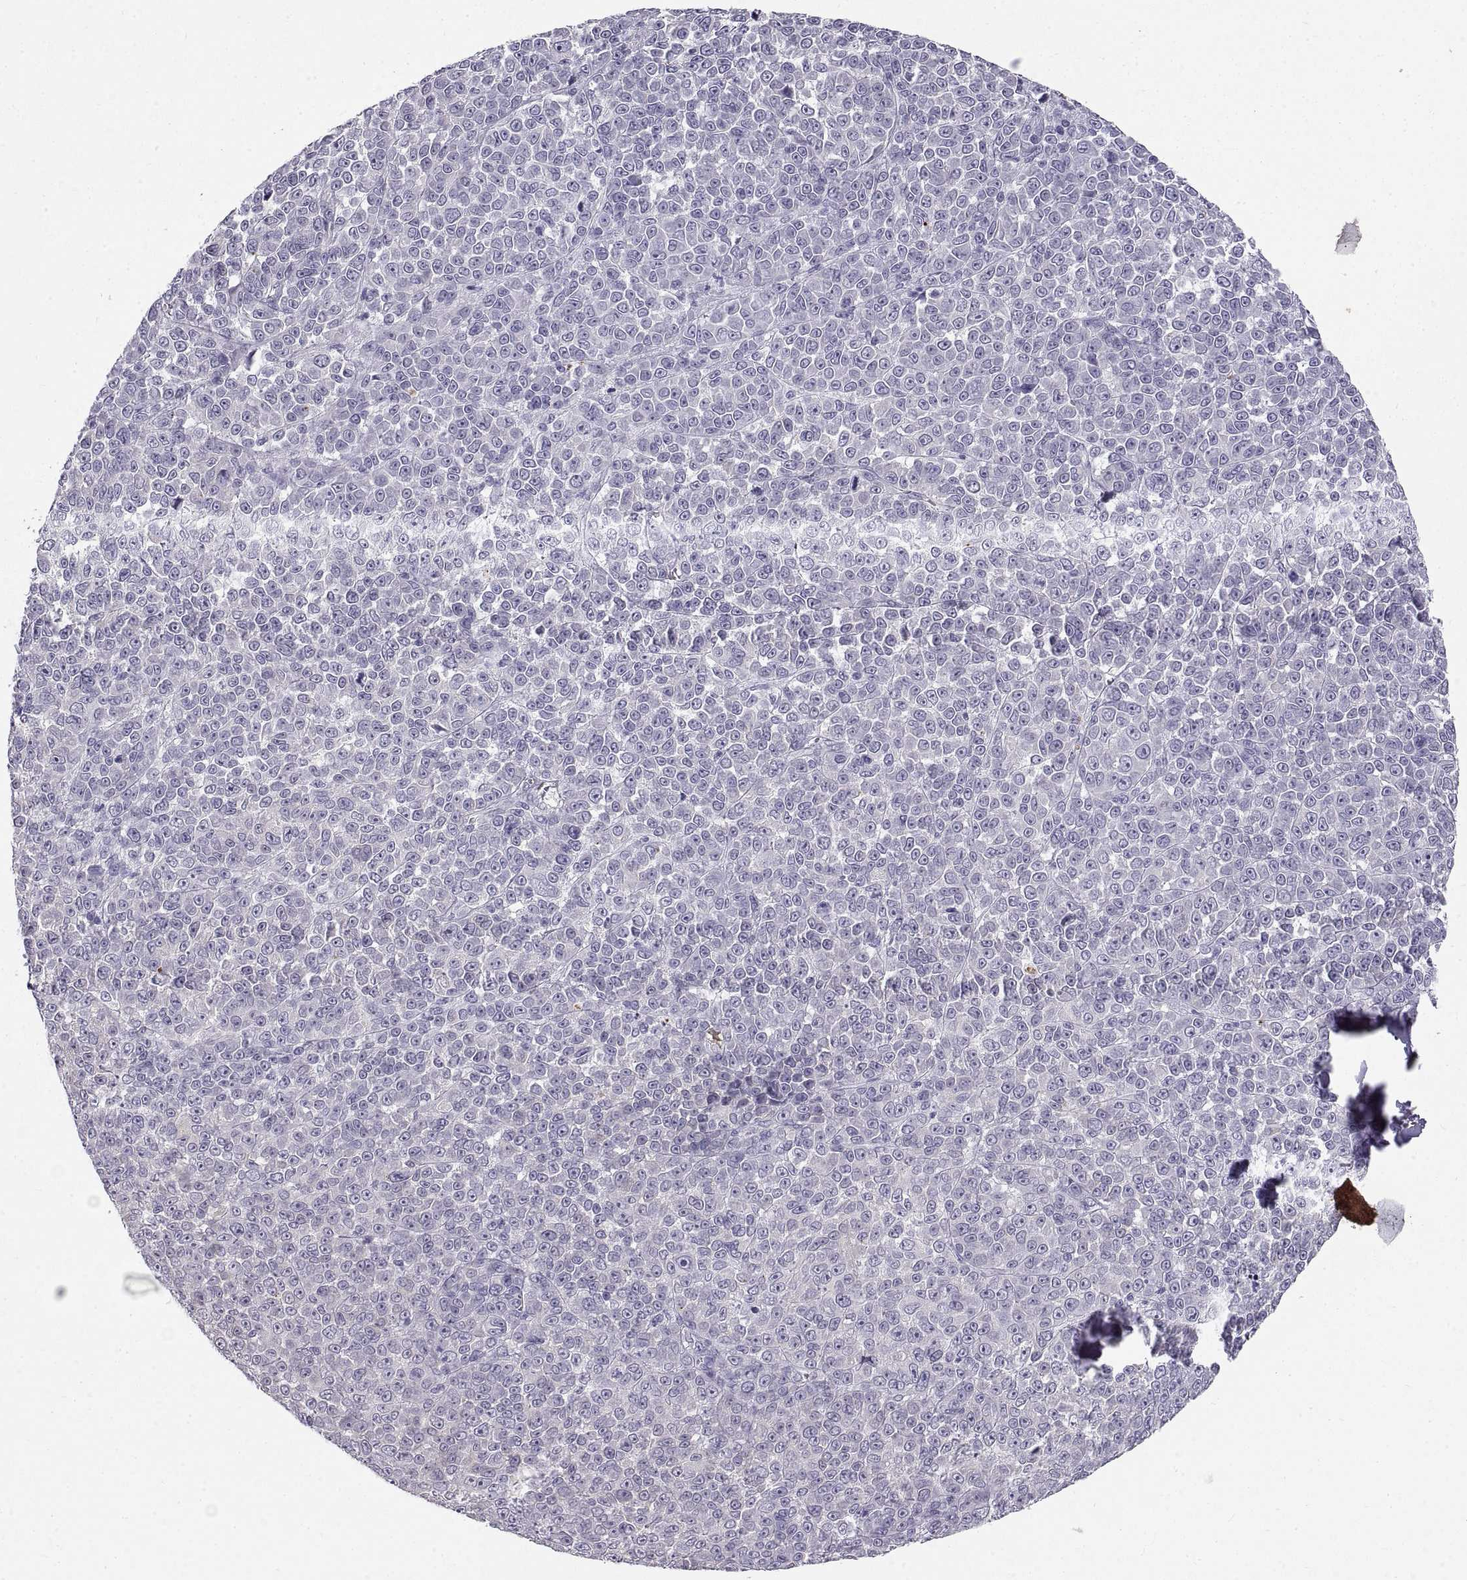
{"staining": {"intensity": "negative", "quantity": "none", "location": "none"}, "tissue": "melanoma", "cell_type": "Tumor cells", "image_type": "cancer", "snomed": [{"axis": "morphology", "description": "Malignant melanoma, NOS"}, {"axis": "topography", "description": "Skin"}], "caption": "Histopathology image shows no protein staining in tumor cells of melanoma tissue.", "gene": "ADAM32", "patient": {"sex": "female", "age": 95}}